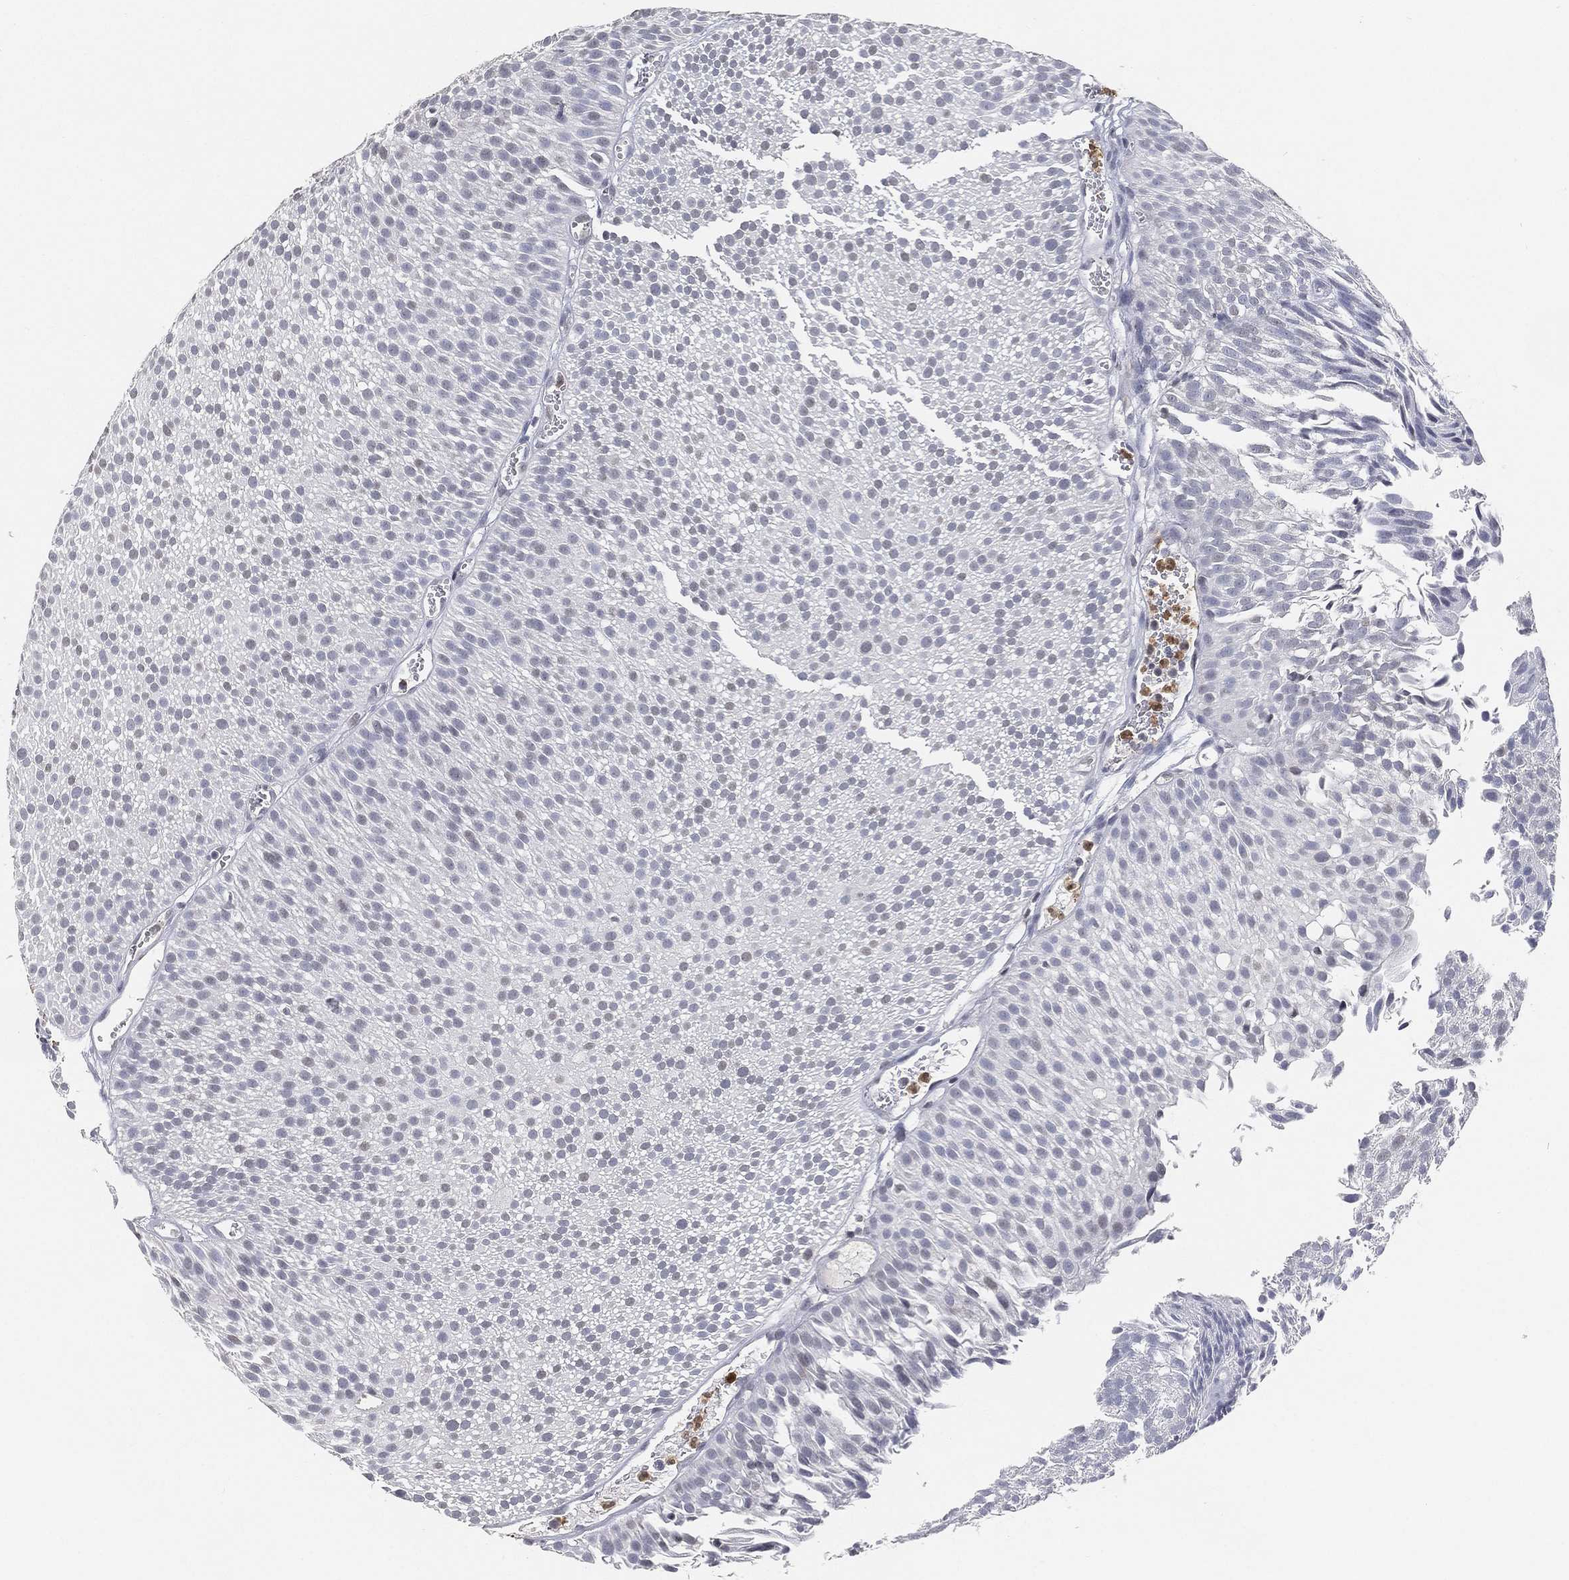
{"staining": {"intensity": "negative", "quantity": "none", "location": "none"}, "tissue": "urothelial cancer", "cell_type": "Tumor cells", "image_type": "cancer", "snomed": [{"axis": "morphology", "description": "Urothelial carcinoma, Low grade"}, {"axis": "topography", "description": "Urinary bladder"}], "caption": "The histopathology image exhibits no staining of tumor cells in urothelial cancer. (Stains: DAB (3,3'-diaminobenzidine) immunohistochemistry (IHC) with hematoxylin counter stain, Microscopy: brightfield microscopy at high magnification).", "gene": "ARG1", "patient": {"sex": "male", "age": 65}}